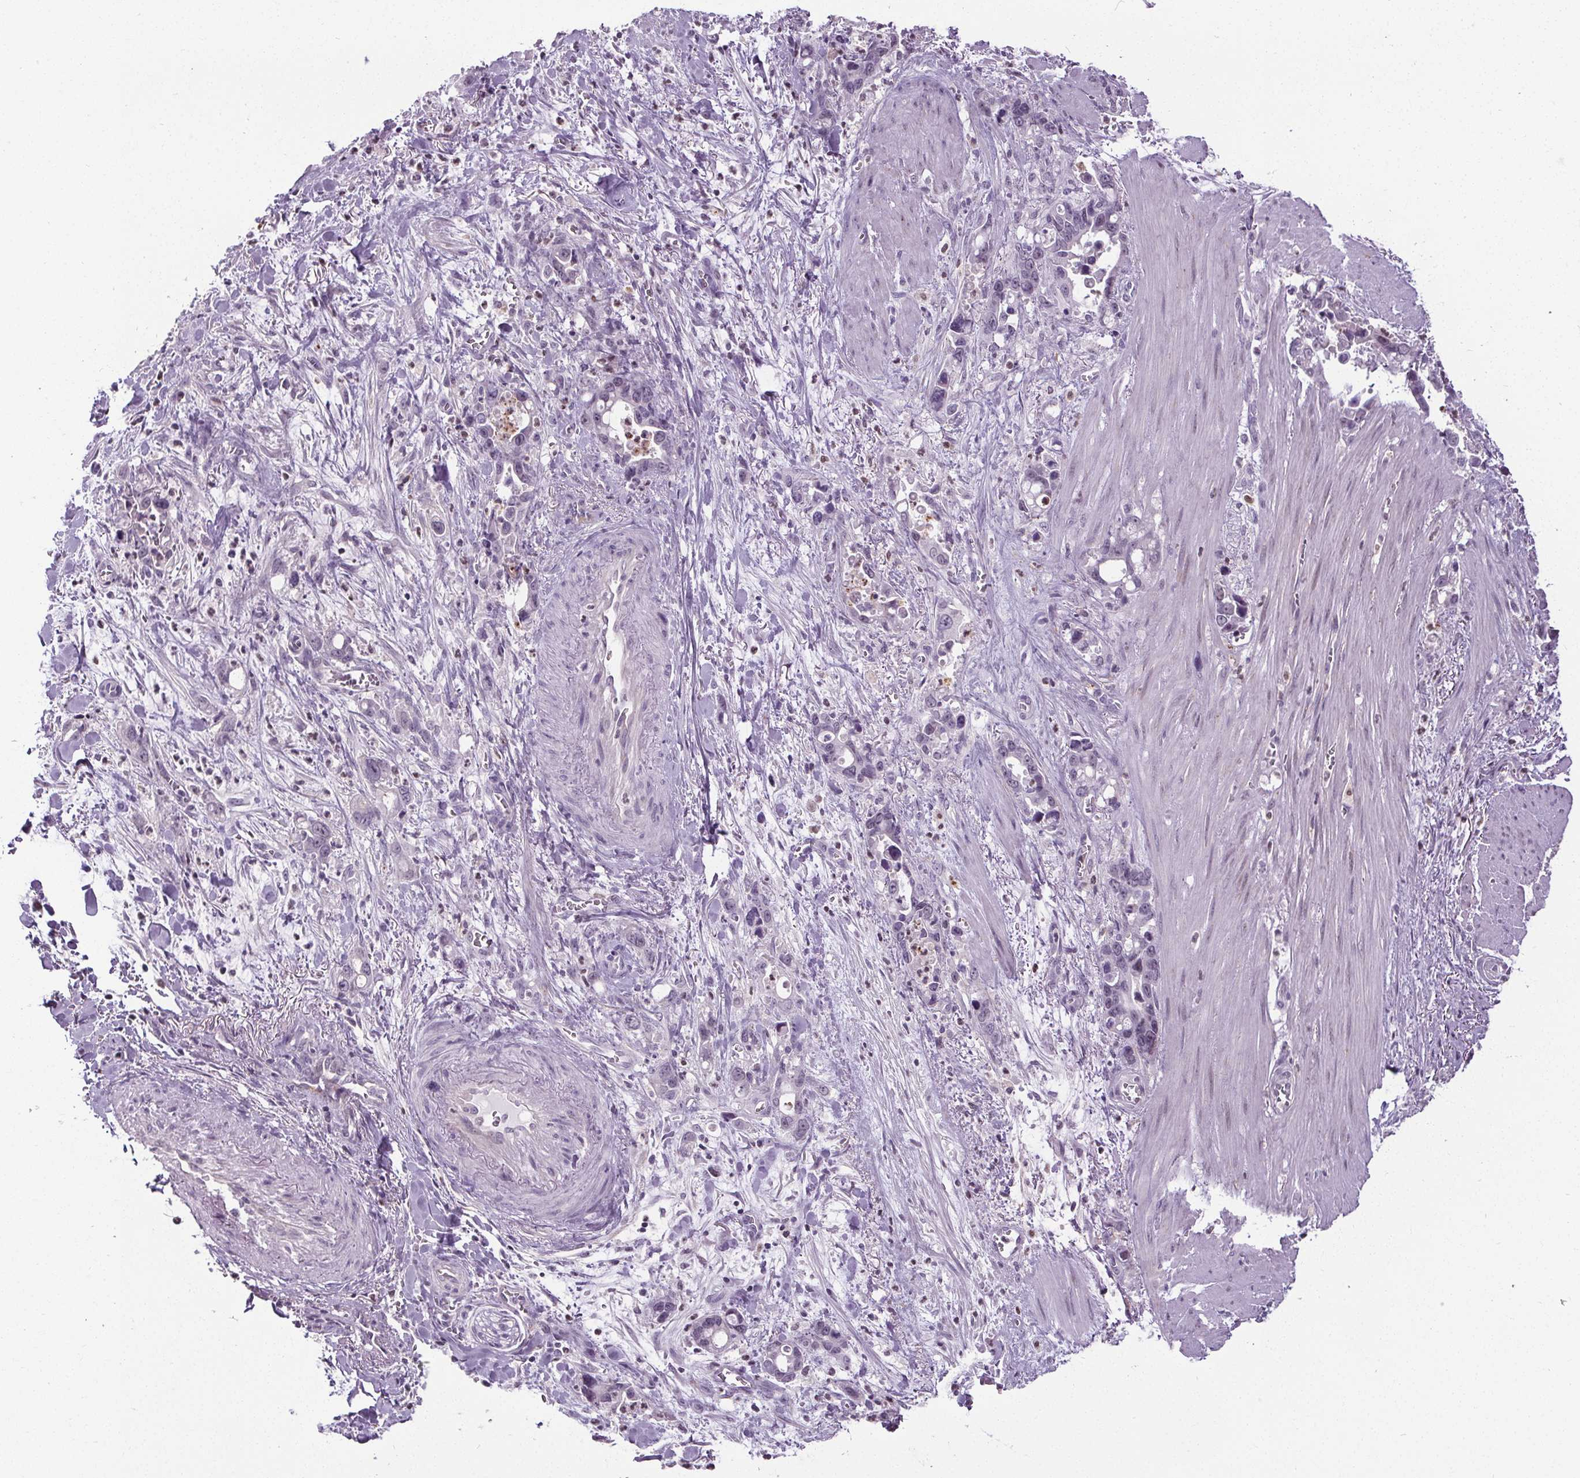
{"staining": {"intensity": "negative", "quantity": "none", "location": "none"}, "tissue": "stomach cancer", "cell_type": "Tumor cells", "image_type": "cancer", "snomed": [{"axis": "morphology", "description": "Normal tissue, NOS"}, {"axis": "morphology", "description": "Adenocarcinoma, NOS"}, {"axis": "topography", "description": "Esophagus"}, {"axis": "topography", "description": "Stomach, upper"}], "caption": "Tumor cells show no significant positivity in stomach cancer (adenocarcinoma).", "gene": "TMEM240", "patient": {"sex": "male", "age": 74}}